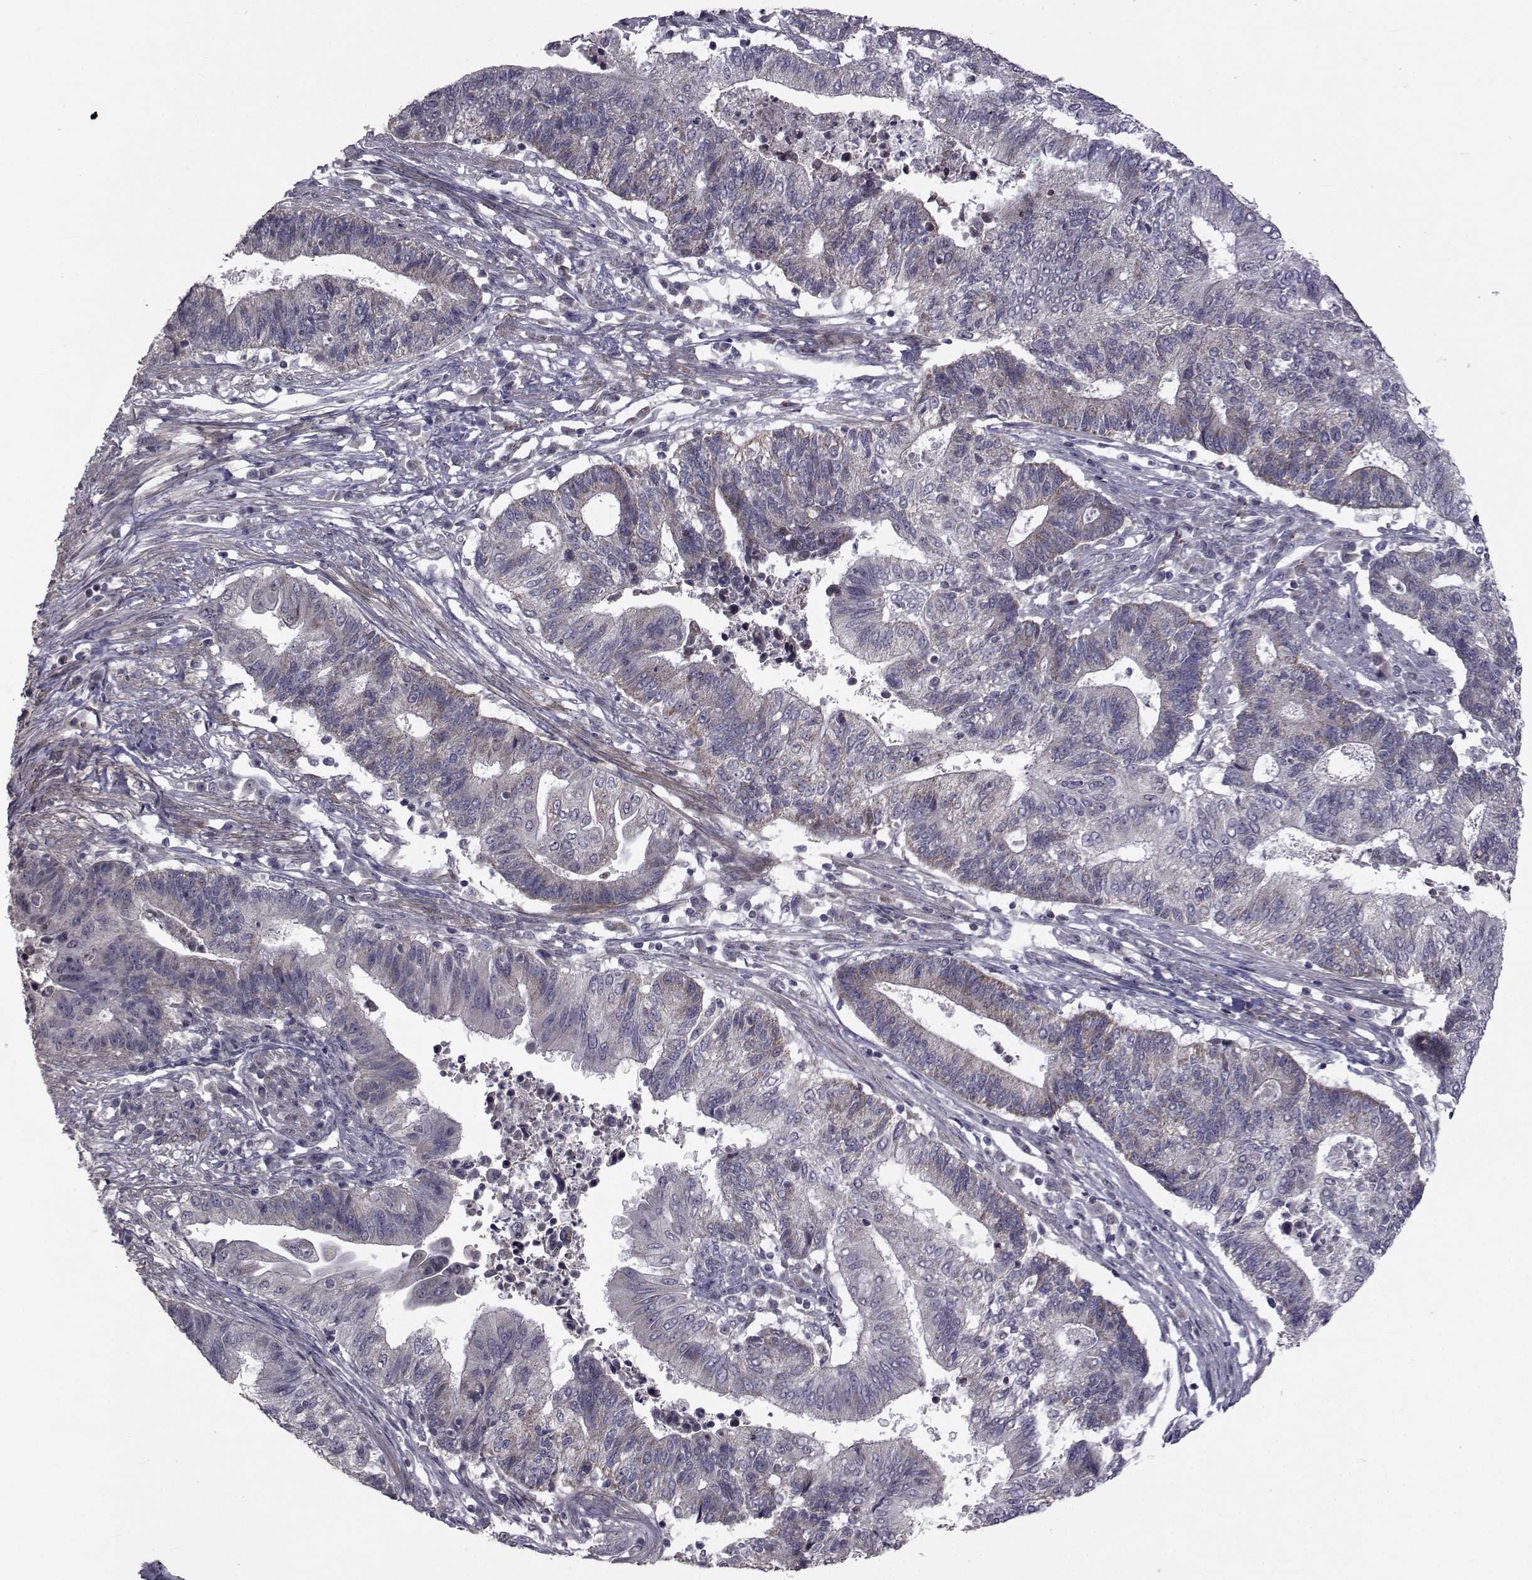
{"staining": {"intensity": "weak", "quantity": "<25%", "location": "cytoplasmic/membranous"}, "tissue": "endometrial cancer", "cell_type": "Tumor cells", "image_type": "cancer", "snomed": [{"axis": "morphology", "description": "Adenocarcinoma, NOS"}, {"axis": "topography", "description": "Uterus"}, {"axis": "topography", "description": "Endometrium"}], "caption": "Immunohistochemical staining of adenocarcinoma (endometrial) displays no significant staining in tumor cells. The staining is performed using DAB brown chromogen with nuclei counter-stained in using hematoxylin.", "gene": "CFAP74", "patient": {"sex": "female", "age": 54}}